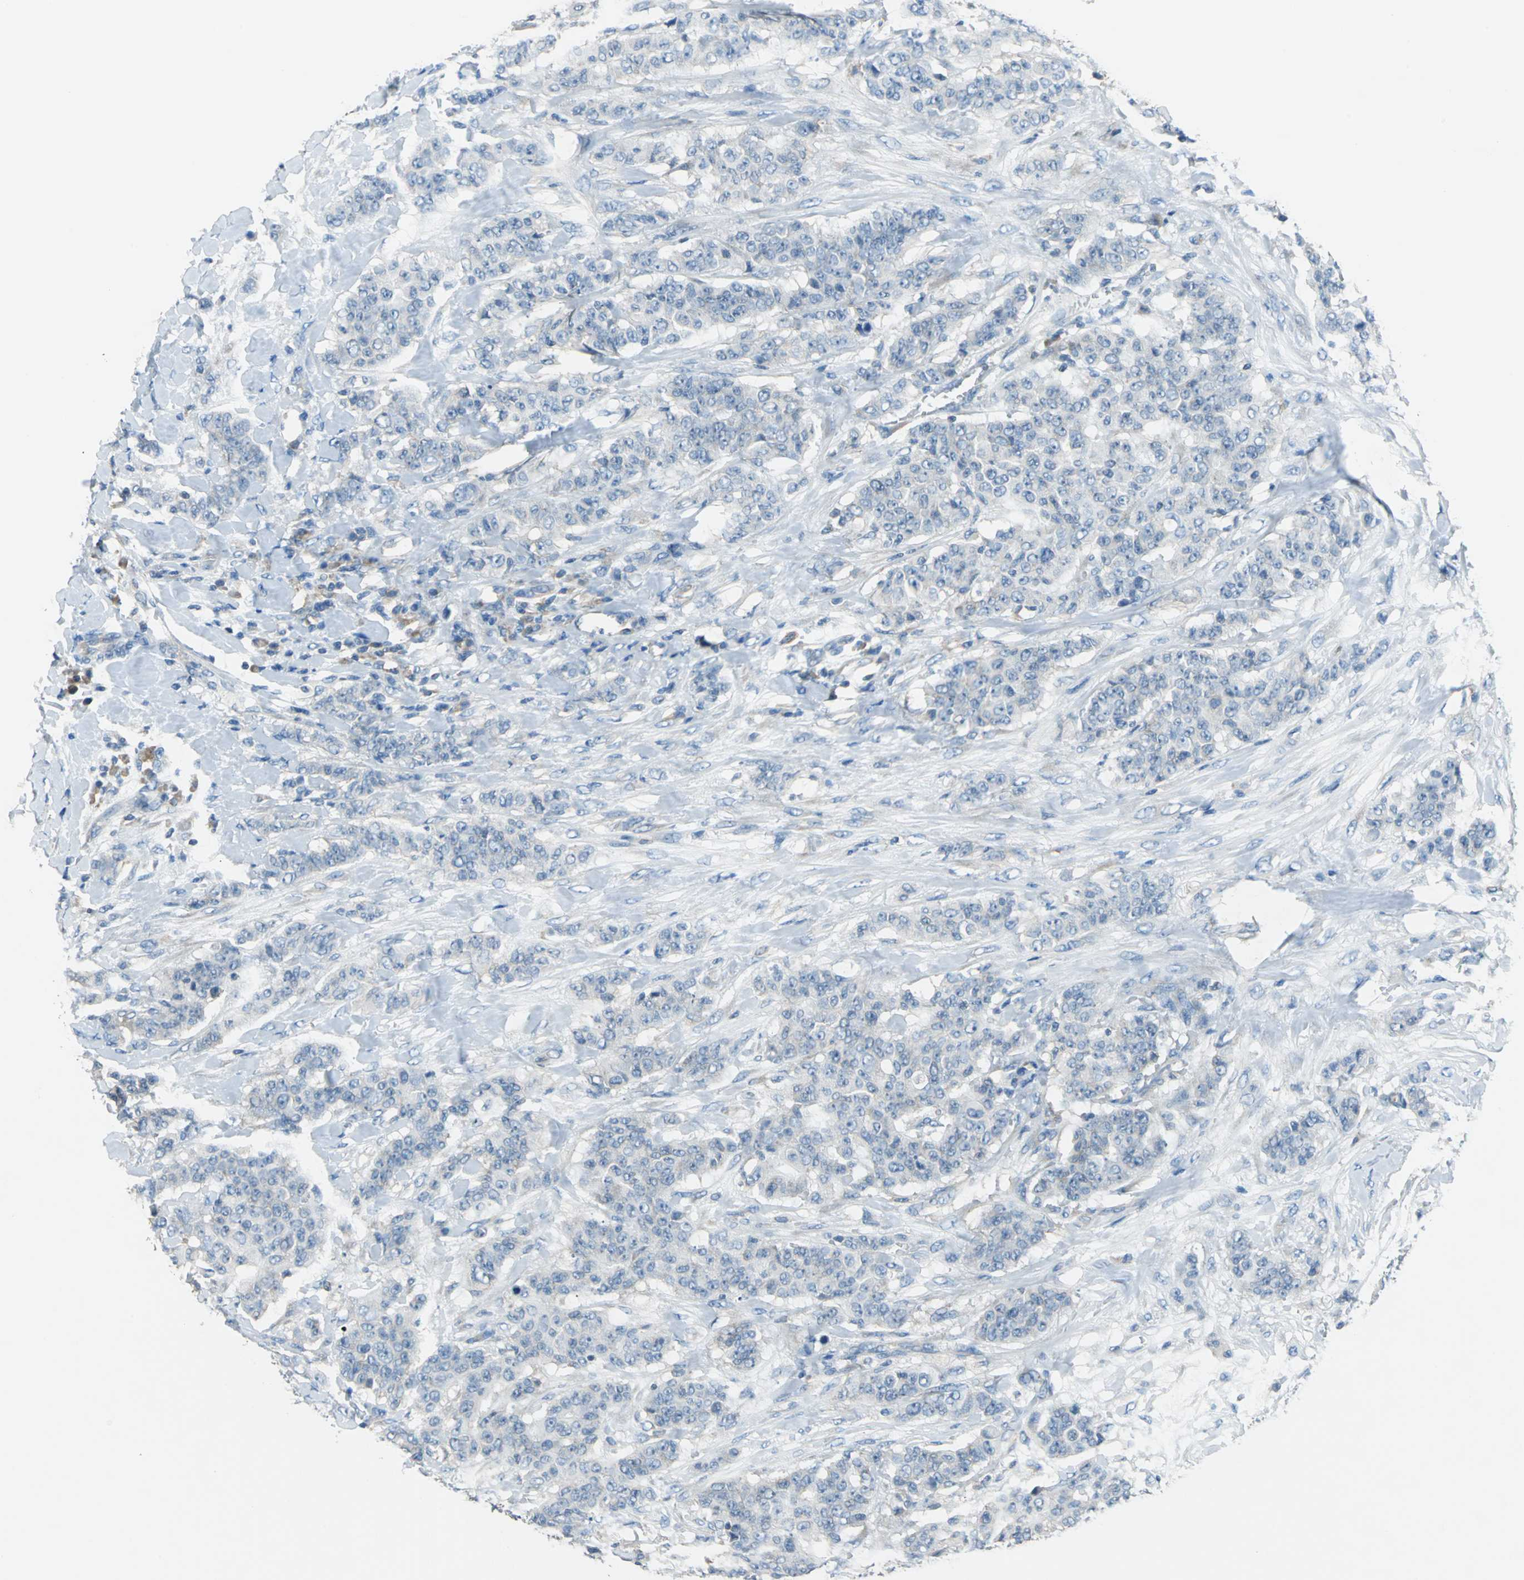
{"staining": {"intensity": "negative", "quantity": "none", "location": "none"}, "tissue": "breast cancer", "cell_type": "Tumor cells", "image_type": "cancer", "snomed": [{"axis": "morphology", "description": "Duct carcinoma"}, {"axis": "topography", "description": "Breast"}], "caption": "A micrograph of invasive ductal carcinoma (breast) stained for a protein demonstrates no brown staining in tumor cells.", "gene": "PRKCA", "patient": {"sex": "female", "age": 40}}